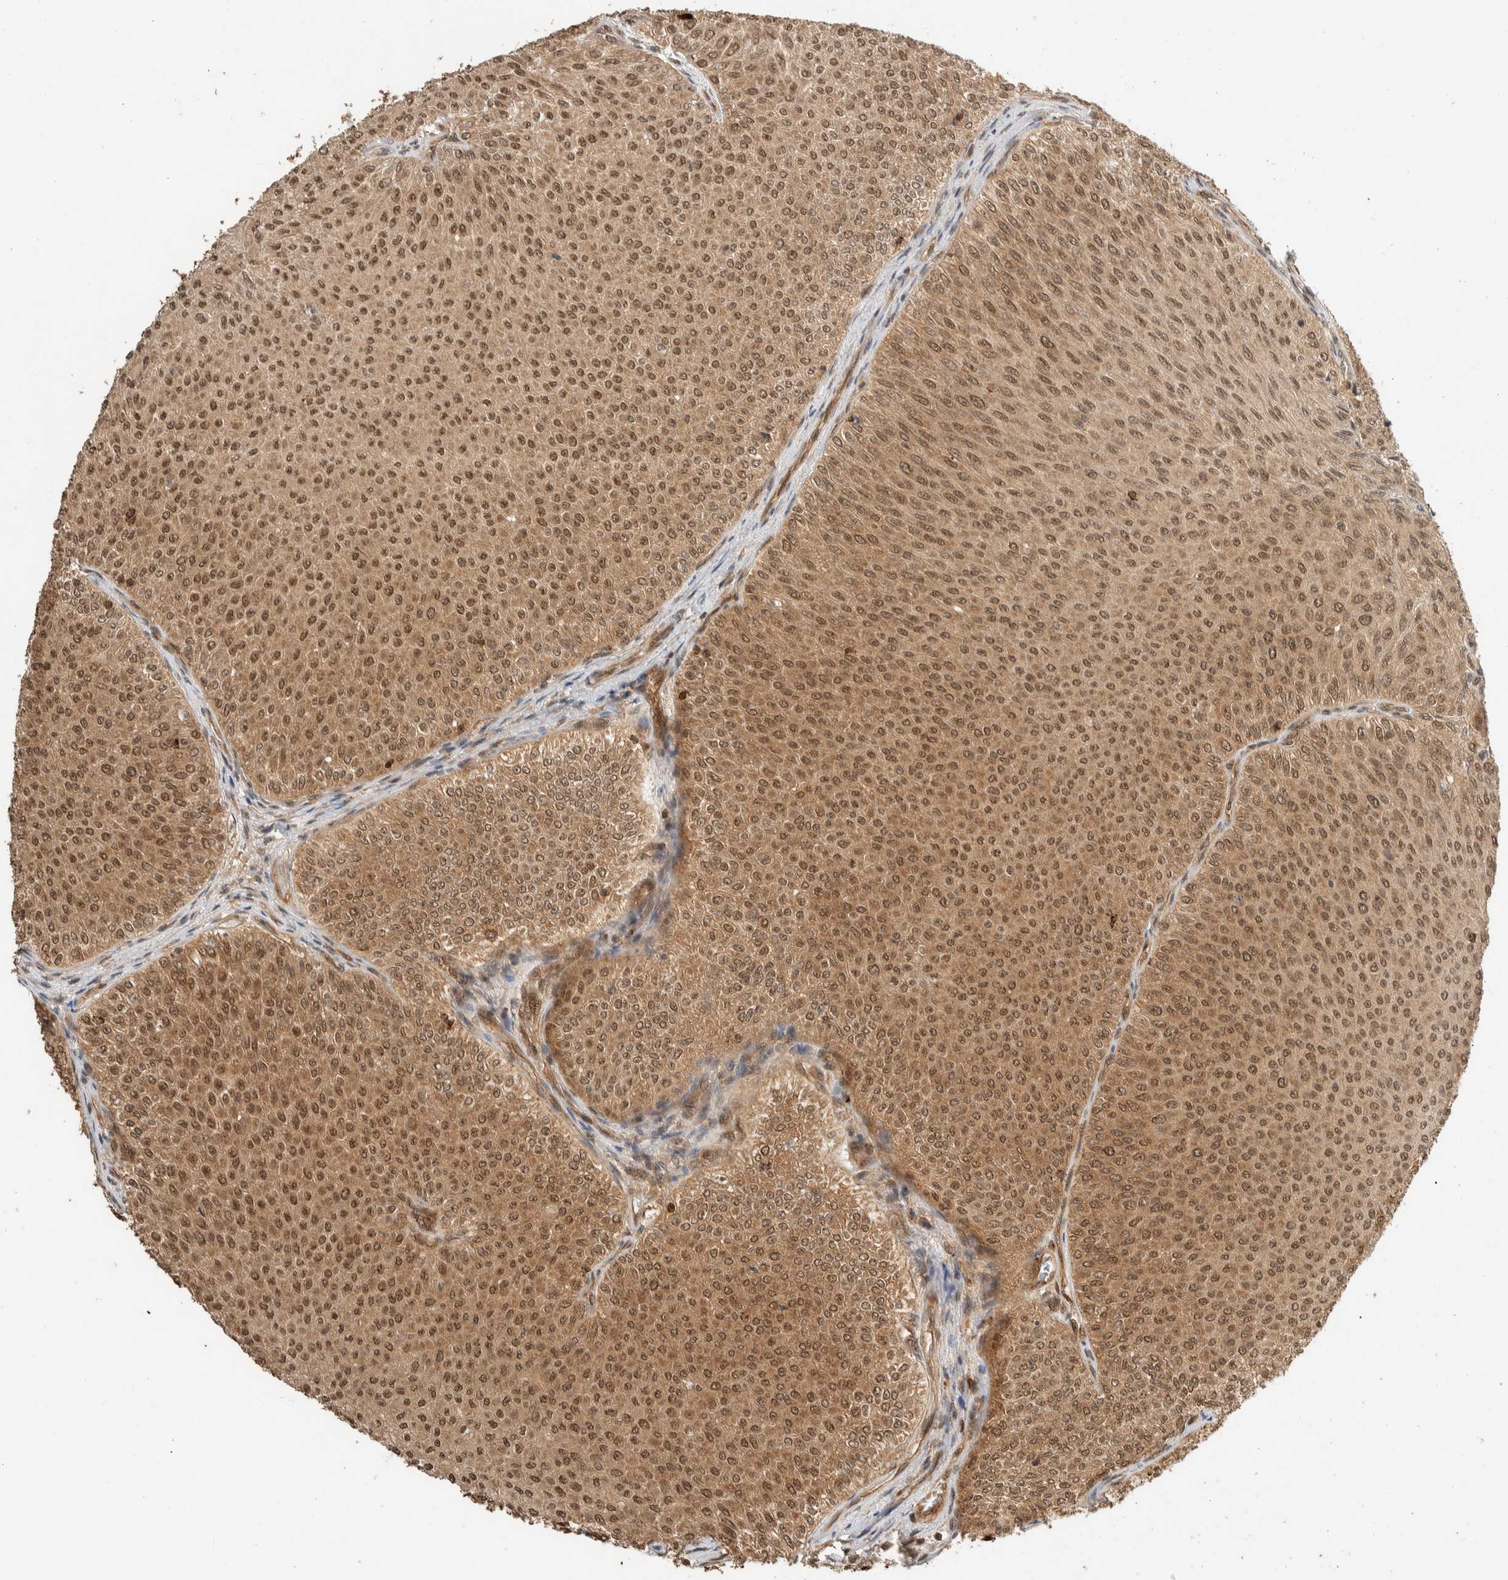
{"staining": {"intensity": "moderate", "quantity": ">75%", "location": "cytoplasmic/membranous,nuclear"}, "tissue": "urothelial cancer", "cell_type": "Tumor cells", "image_type": "cancer", "snomed": [{"axis": "morphology", "description": "Urothelial carcinoma, Low grade"}, {"axis": "topography", "description": "Urinary bladder"}], "caption": "An image of urothelial carcinoma (low-grade) stained for a protein shows moderate cytoplasmic/membranous and nuclear brown staining in tumor cells. (IHC, brightfield microscopy, high magnification).", "gene": "ZBTB2", "patient": {"sex": "male", "age": 78}}